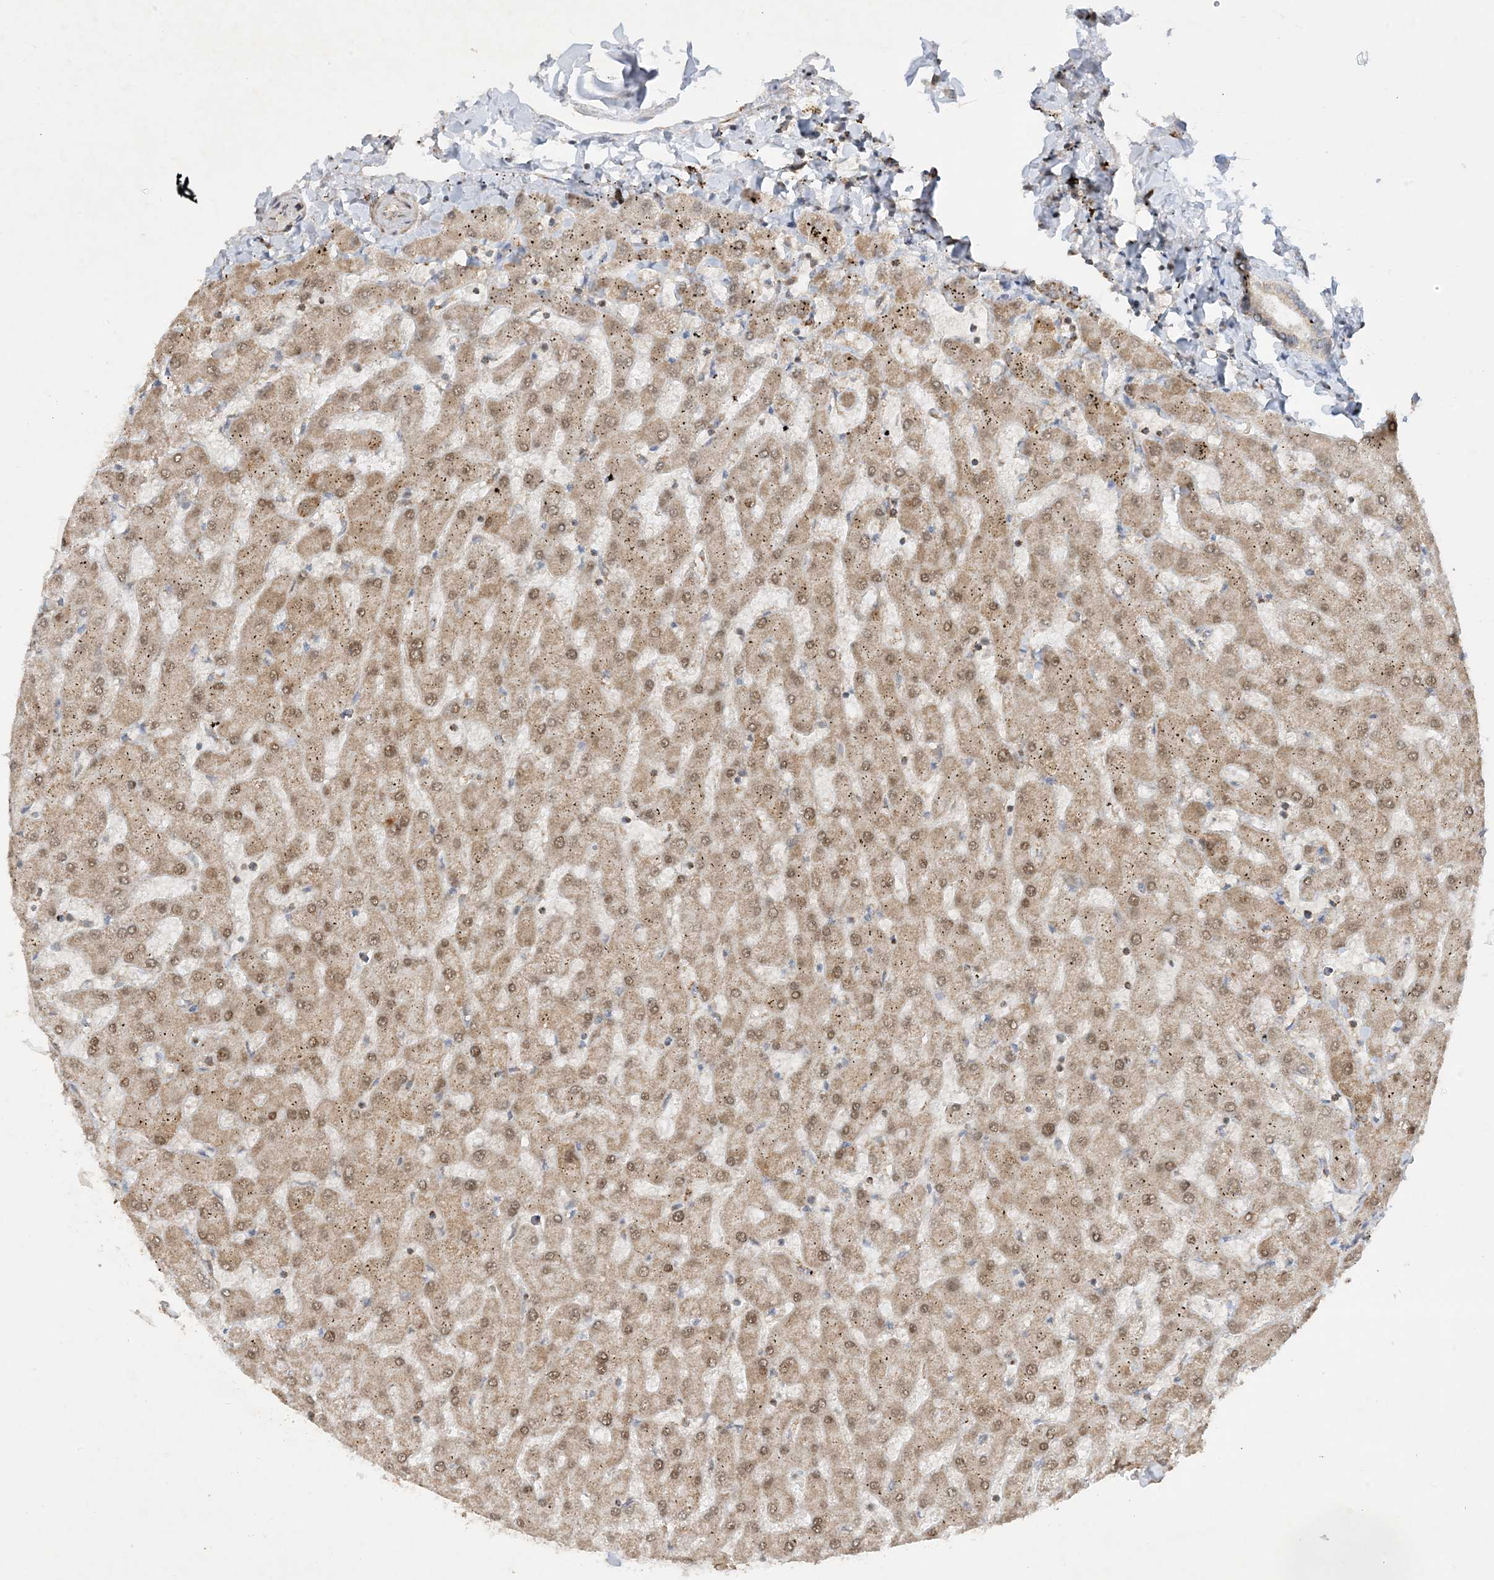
{"staining": {"intensity": "weak", "quantity": "<25%", "location": "cytoplasmic/membranous"}, "tissue": "liver", "cell_type": "Cholangiocytes", "image_type": "normal", "snomed": [{"axis": "morphology", "description": "Normal tissue, NOS"}, {"axis": "topography", "description": "Liver"}], "caption": "The photomicrograph exhibits no significant positivity in cholangiocytes of liver. (Stains: DAB immunohistochemistry (IHC) with hematoxylin counter stain, Microscopy: brightfield microscopy at high magnification).", "gene": "NDUFAF3", "patient": {"sex": "female", "age": 63}}